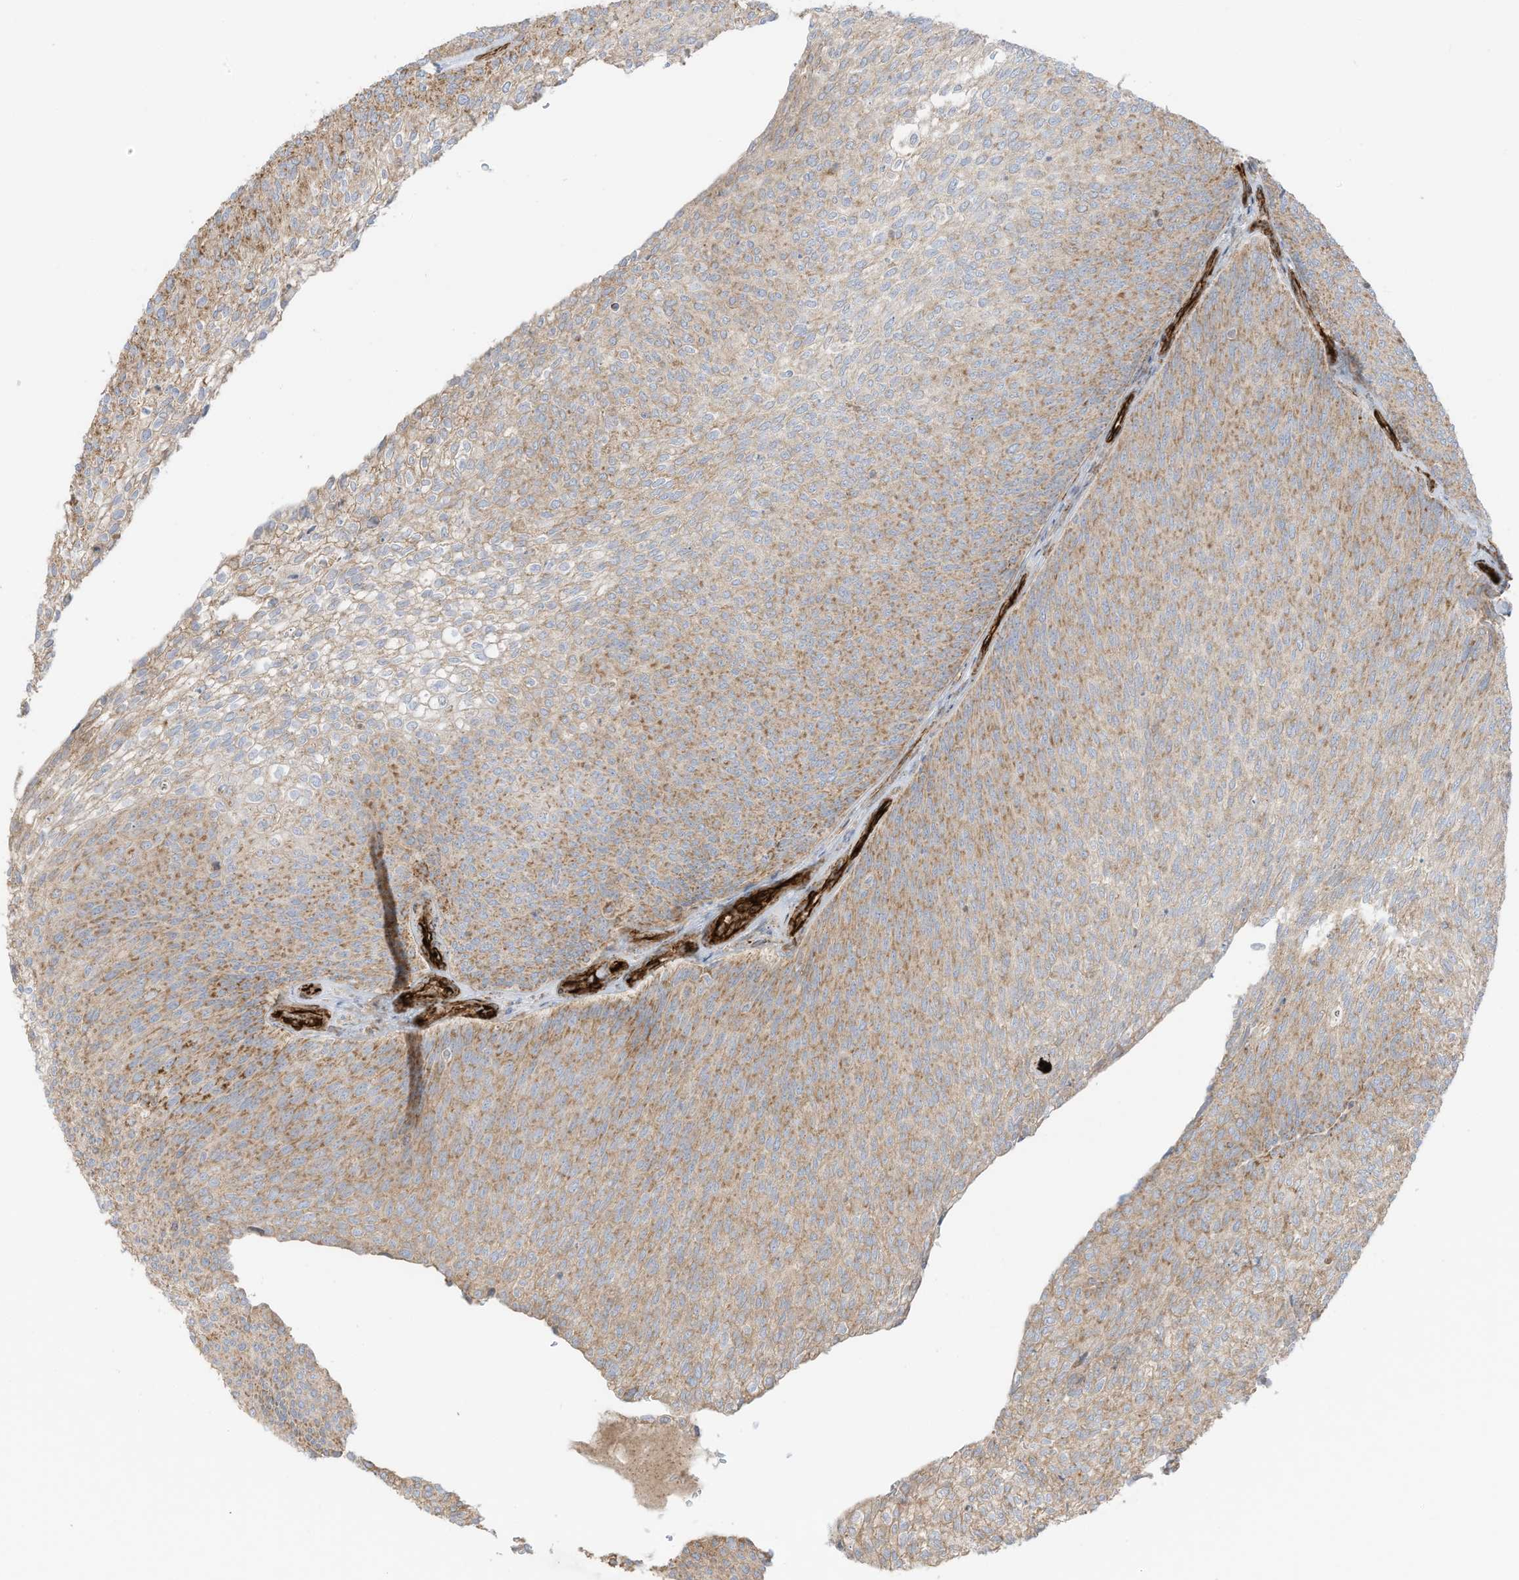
{"staining": {"intensity": "moderate", "quantity": ">75%", "location": "cytoplasmic/membranous"}, "tissue": "urothelial cancer", "cell_type": "Tumor cells", "image_type": "cancer", "snomed": [{"axis": "morphology", "description": "Urothelial carcinoma, Low grade"}, {"axis": "topography", "description": "Urinary bladder"}], "caption": "Urothelial cancer was stained to show a protein in brown. There is medium levels of moderate cytoplasmic/membranous staining in approximately >75% of tumor cells.", "gene": "ABCB7", "patient": {"sex": "female", "age": 79}}